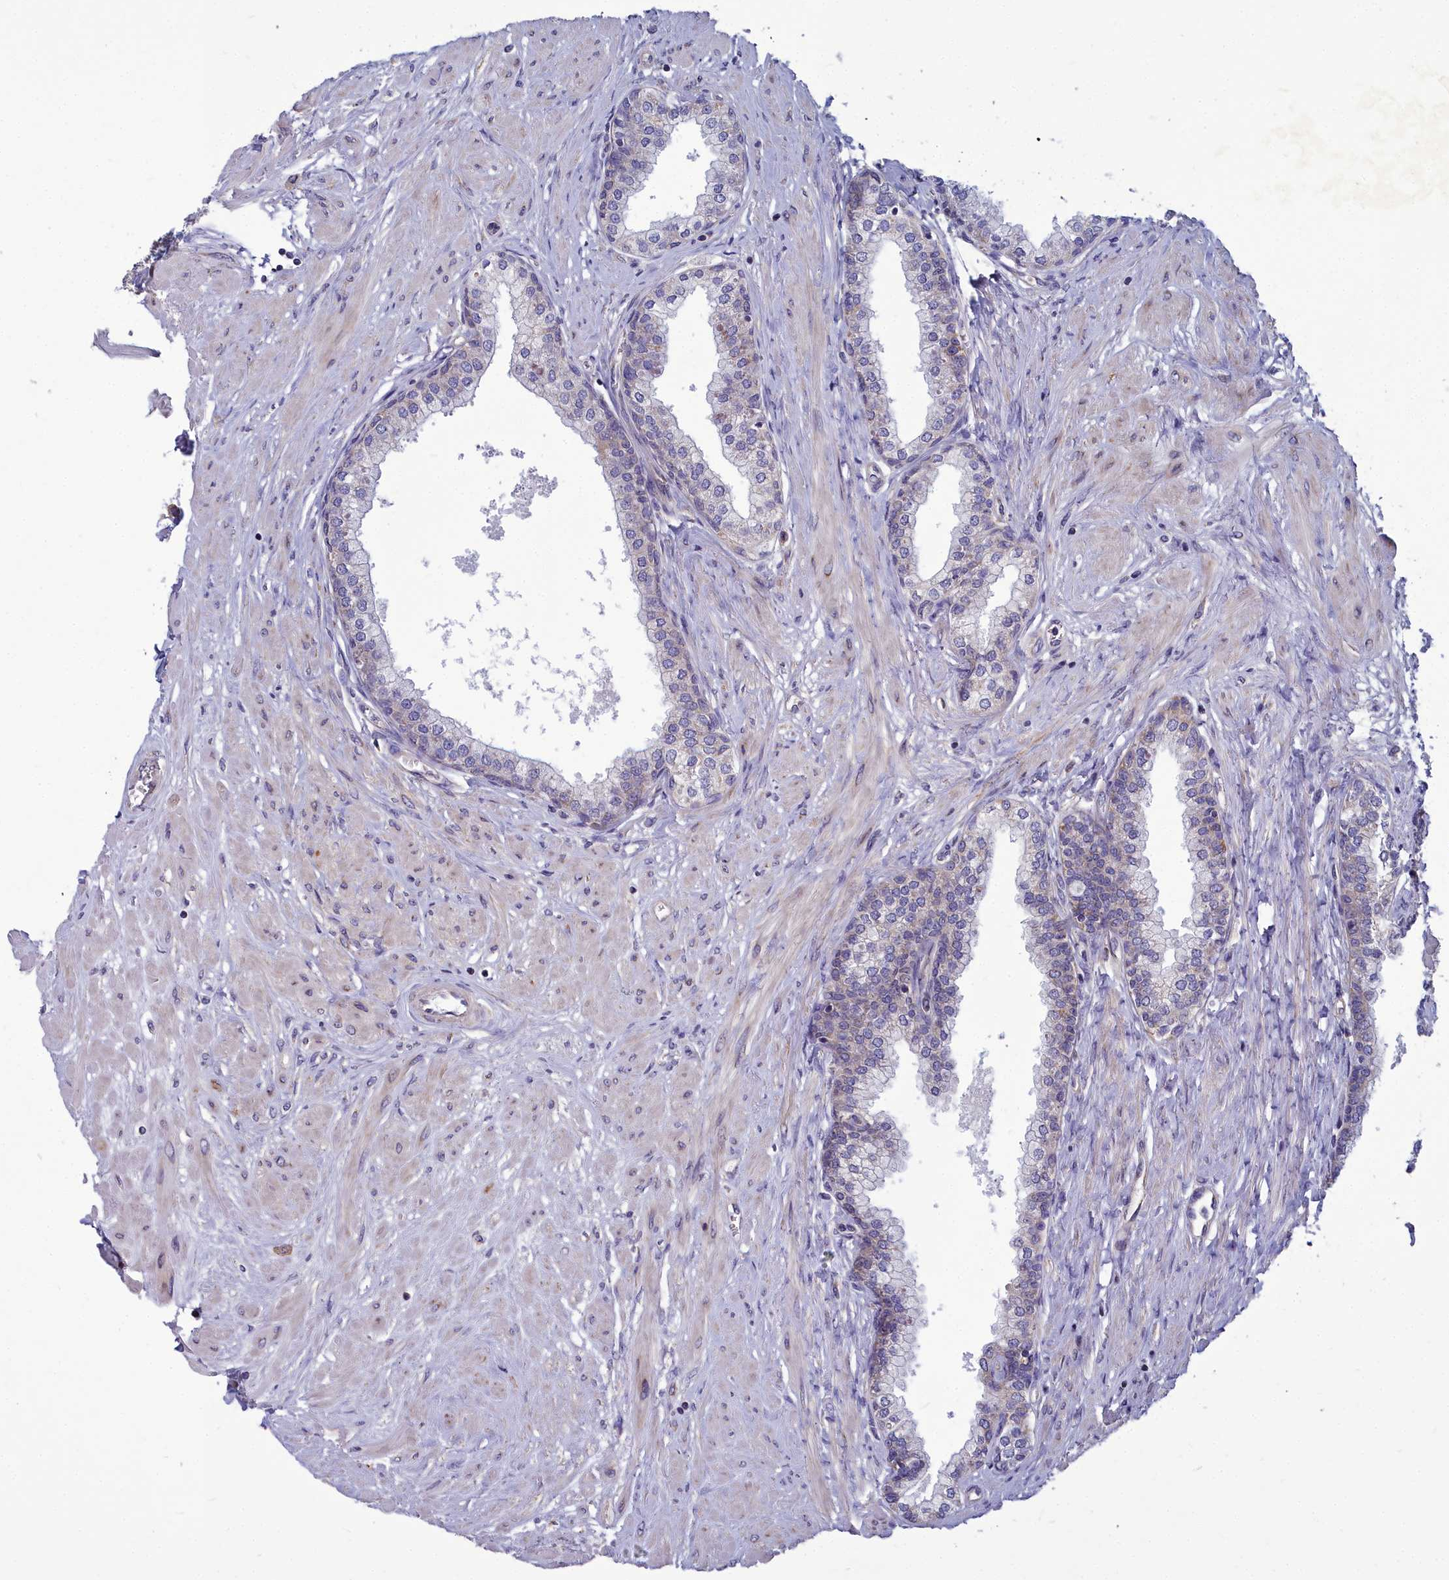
{"staining": {"intensity": "weak", "quantity": "<25%", "location": "cytoplasmic/membranous"}, "tissue": "prostate", "cell_type": "Glandular cells", "image_type": "normal", "snomed": [{"axis": "morphology", "description": "Normal tissue, NOS"}, {"axis": "topography", "description": "Prostate"}], "caption": "Immunohistochemical staining of unremarkable human prostate exhibits no significant staining in glandular cells.", "gene": "COX20", "patient": {"sex": "male", "age": 60}}